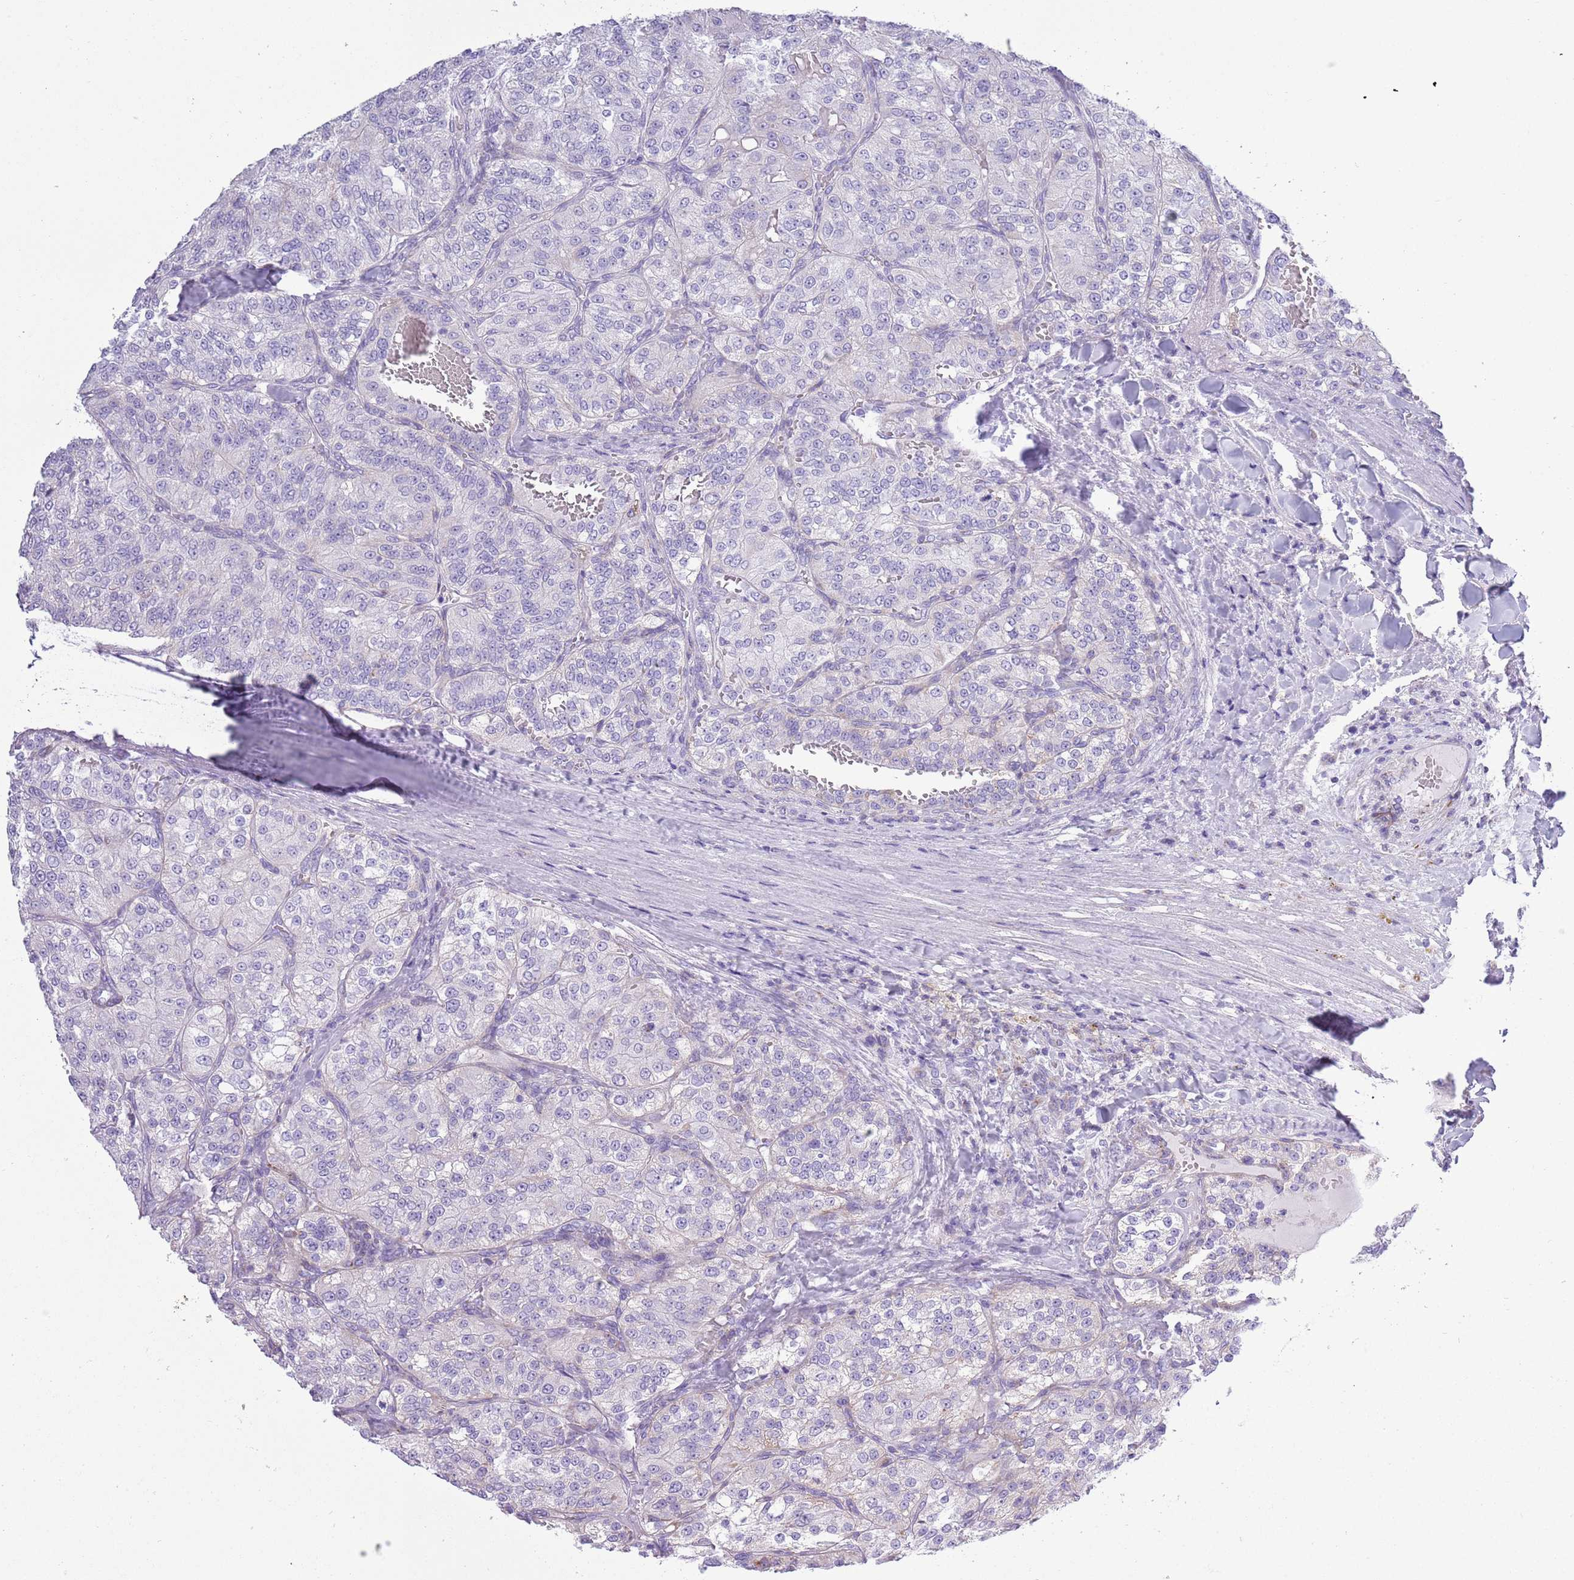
{"staining": {"intensity": "negative", "quantity": "none", "location": "none"}, "tissue": "renal cancer", "cell_type": "Tumor cells", "image_type": "cancer", "snomed": [{"axis": "morphology", "description": "Adenocarcinoma, NOS"}, {"axis": "topography", "description": "Kidney"}], "caption": "A histopathology image of renal adenocarcinoma stained for a protein reveals no brown staining in tumor cells. (DAB (3,3'-diaminobenzidine) immunohistochemistry visualized using brightfield microscopy, high magnification).", "gene": "MOCOS", "patient": {"sex": "female", "age": 63}}